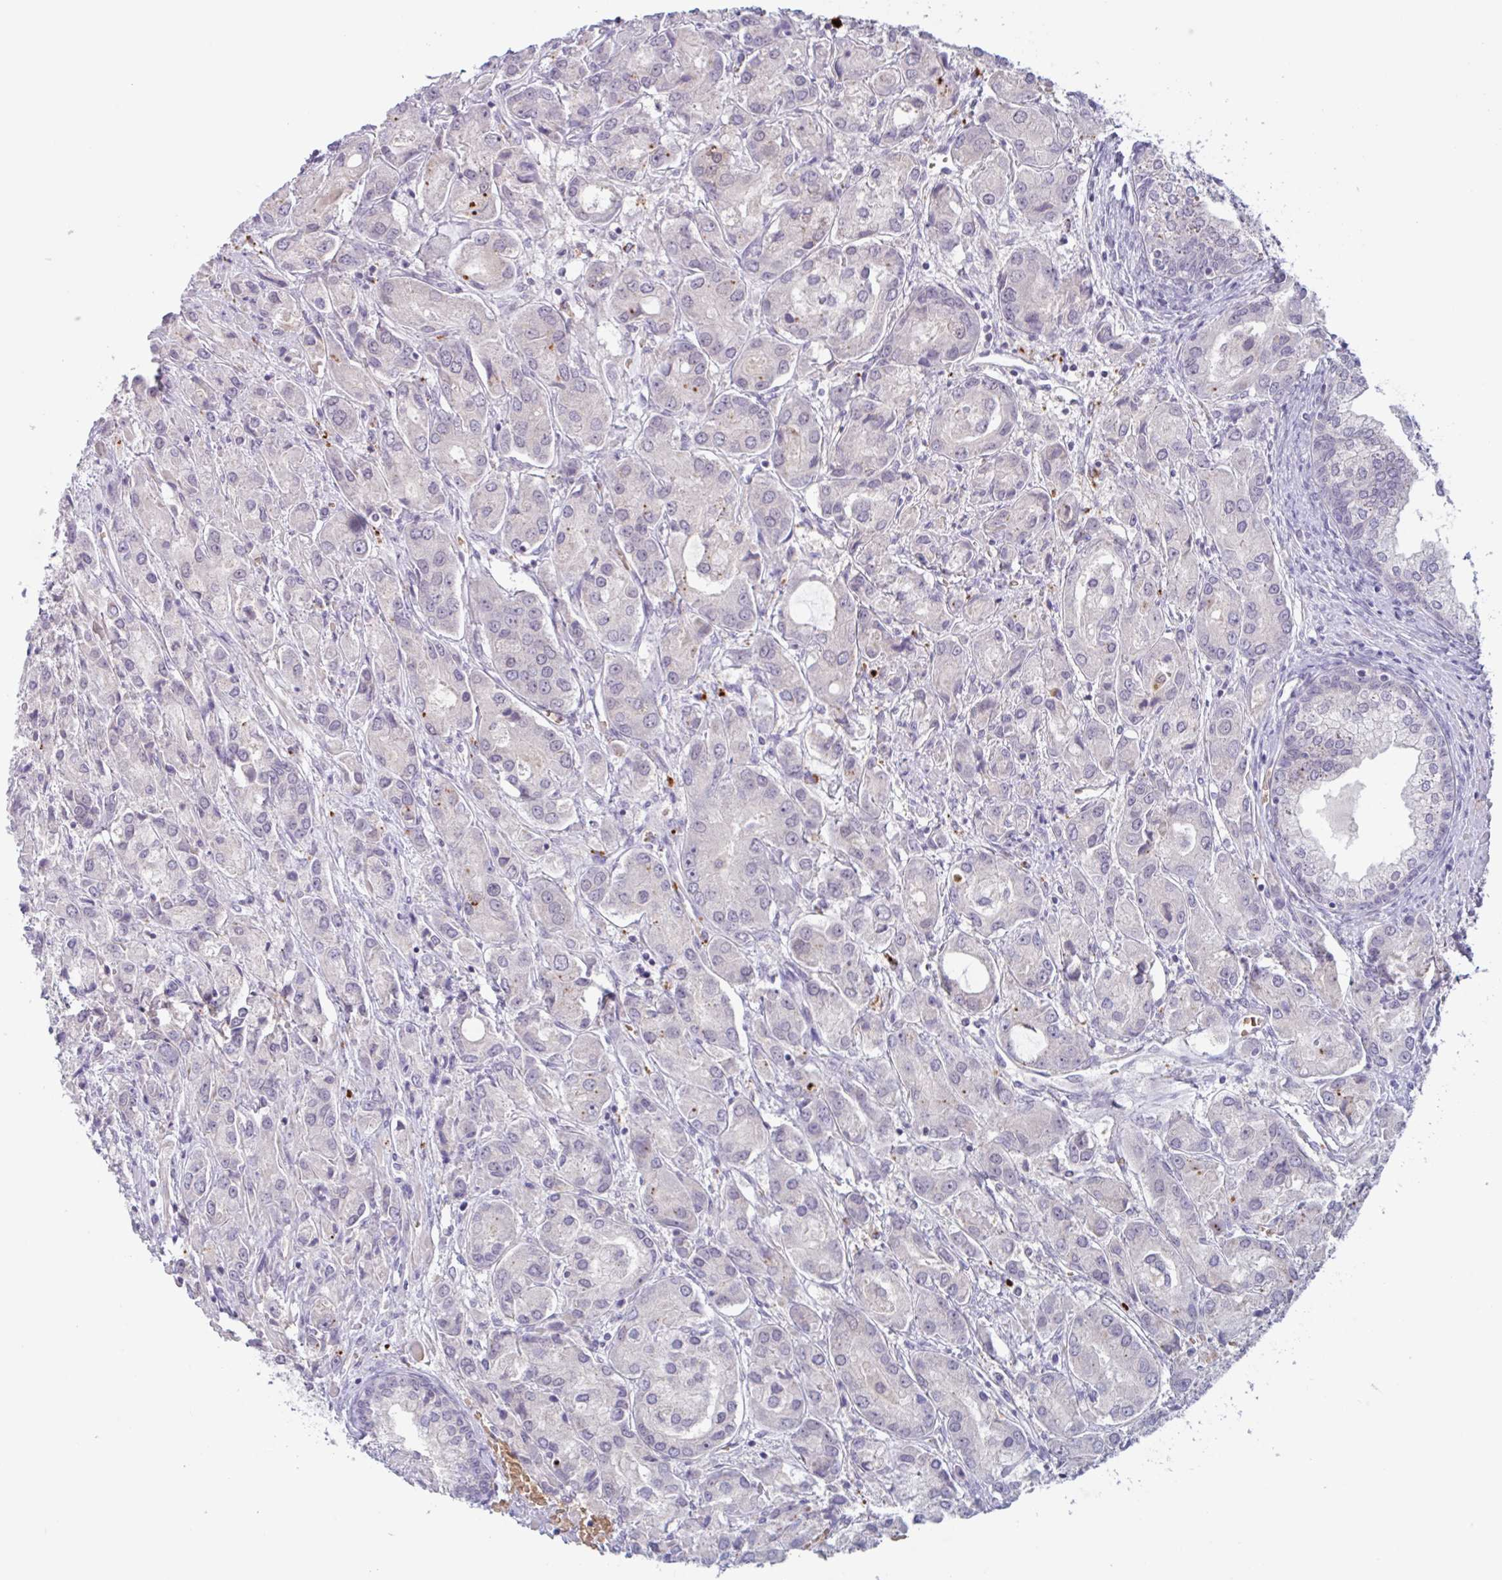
{"staining": {"intensity": "negative", "quantity": "none", "location": "none"}, "tissue": "prostate cancer", "cell_type": "Tumor cells", "image_type": "cancer", "snomed": [{"axis": "morphology", "description": "Adenocarcinoma, High grade"}, {"axis": "topography", "description": "Prostate"}], "caption": "An image of human prostate cancer (high-grade adenocarcinoma) is negative for staining in tumor cells.", "gene": "RHAG", "patient": {"sex": "male", "age": 67}}